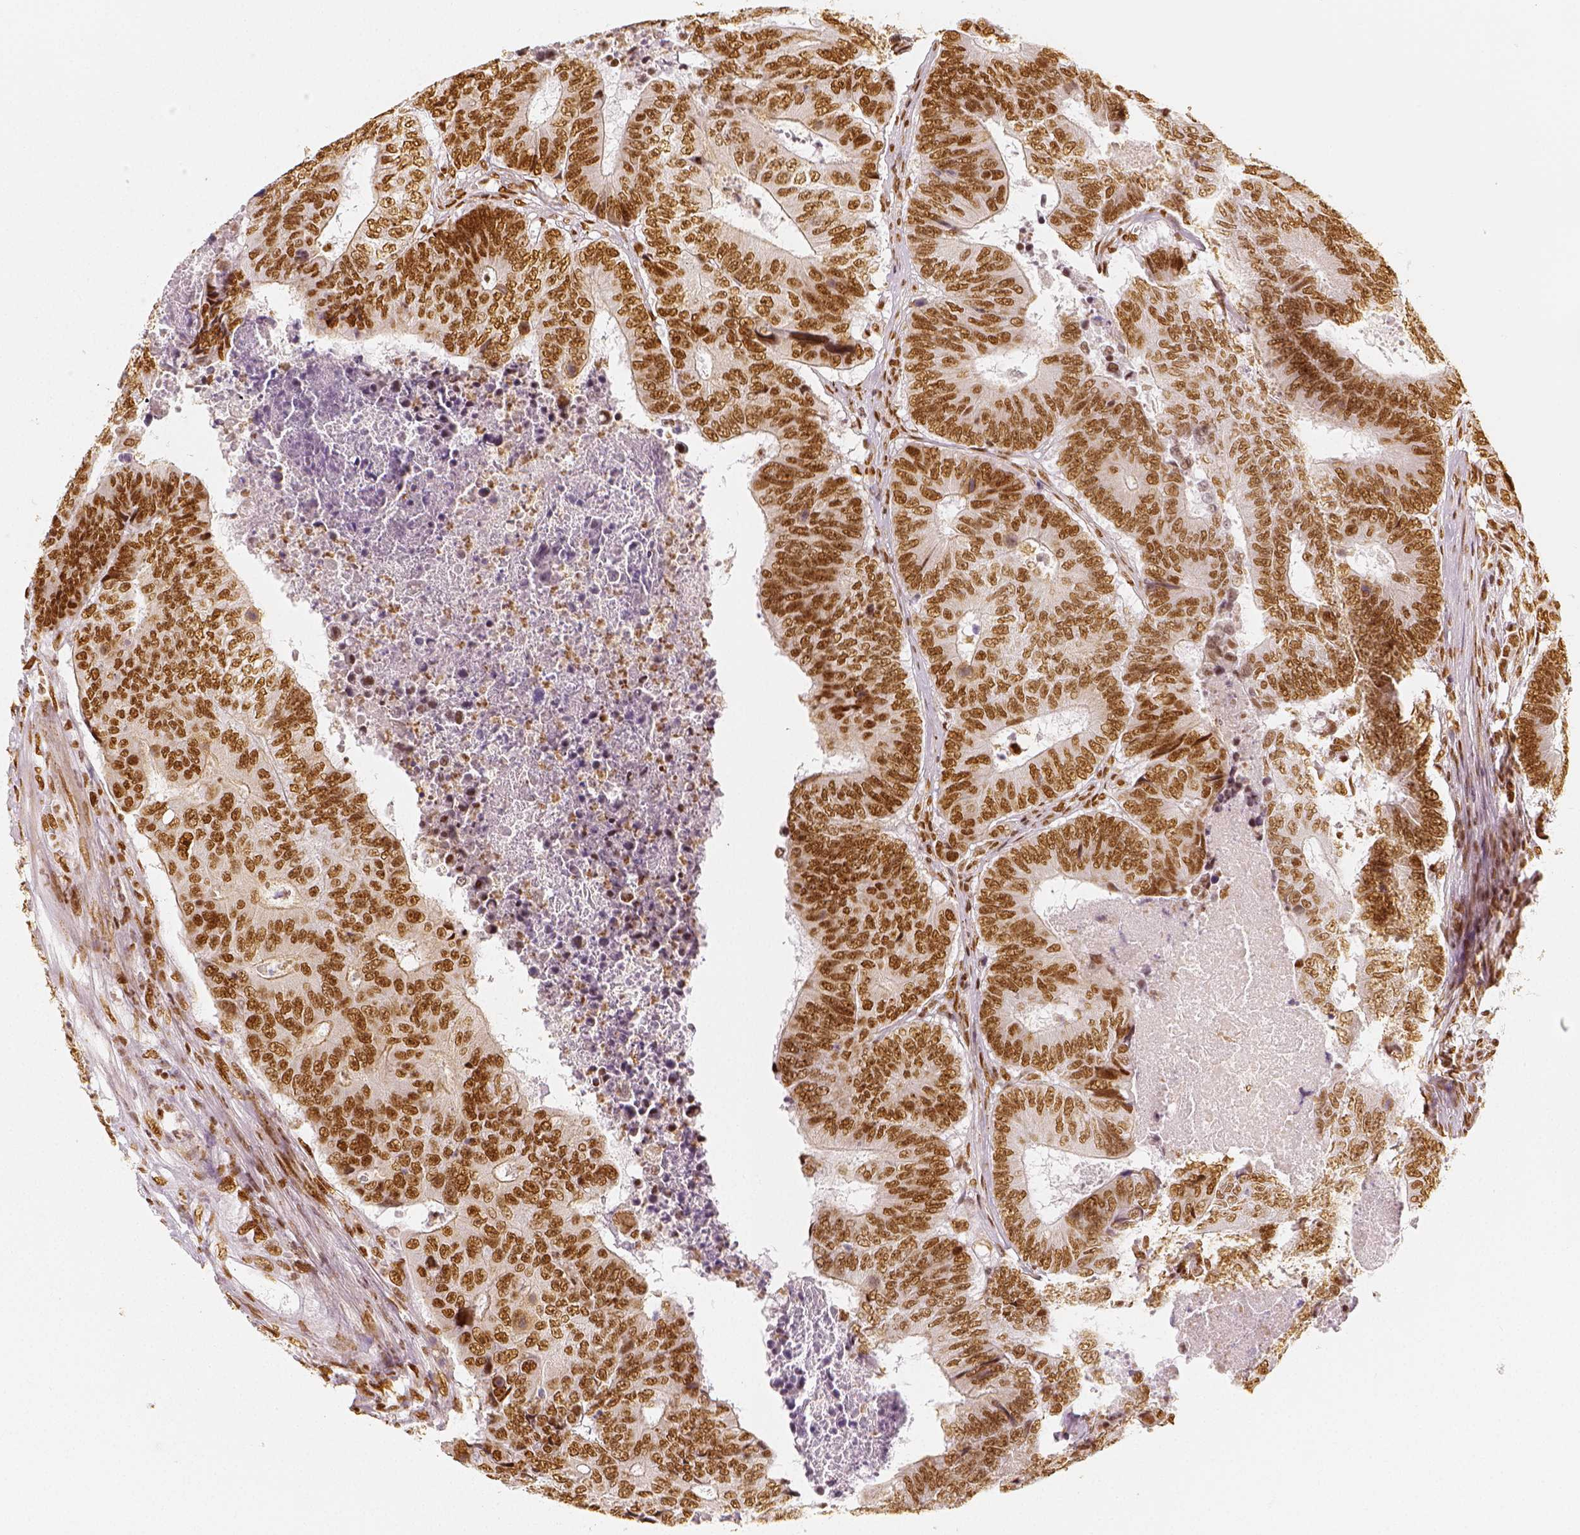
{"staining": {"intensity": "moderate", "quantity": ">75%", "location": "nuclear"}, "tissue": "colorectal cancer", "cell_type": "Tumor cells", "image_type": "cancer", "snomed": [{"axis": "morphology", "description": "Adenocarcinoma, NOS"}, {"axis": "topography", "description": "Colon"}], "caption": "Moderate nuclear protein positivity is seen in approximately >75% of tumor cells in colorectal cancer (adenocarcinoma). The staining was performed using DAB to visualize the protein expression in brown, while the nuclei were stained in blue with hematoxylin (Magnification: 20x).", "gene": "KDM5B", "patient": {"sex": "female", "age": 48}}